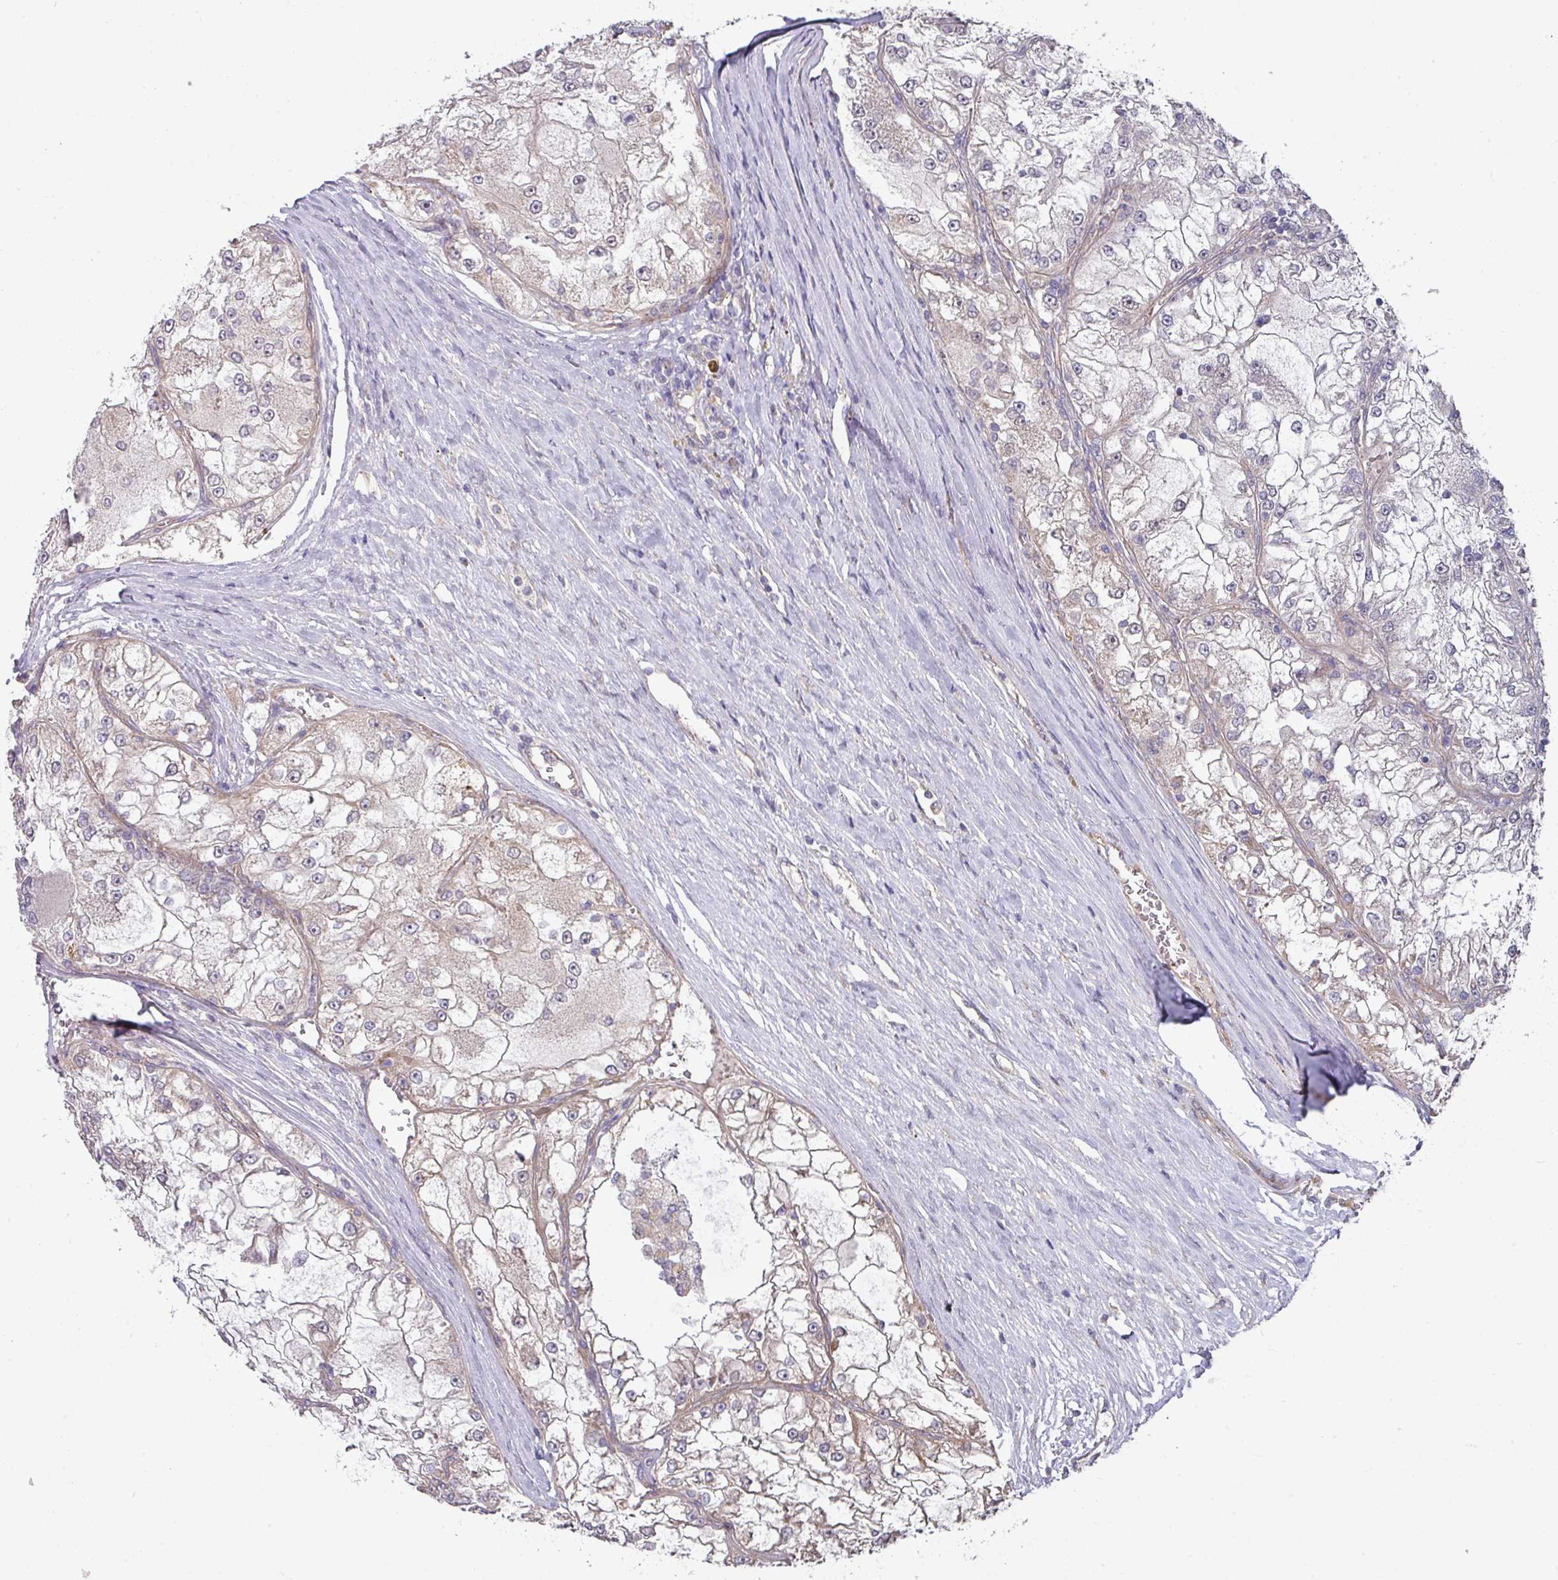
{"staining": {"intensity": "weak", "quantity": "<25%", "location": "cytoplasmic/membranous"}, "tissue": "renal cancer", "cell_type": "Tumor cells", "image_type": "cancer", "snomed": [{"axis": "morphology", "description": "Adenocarcinoma, NOS"}, {"axis": "topography", "description": "Kidney"}], "caption": "This histopathology image is of renal adenocarcinoma stained with IHC to label a protein in brown with the nuclei are counter-stained blue. There is no staining in tumor cells.", "gene": "DCAF12L2", "patient": {"sex": "female", "age": 72}}